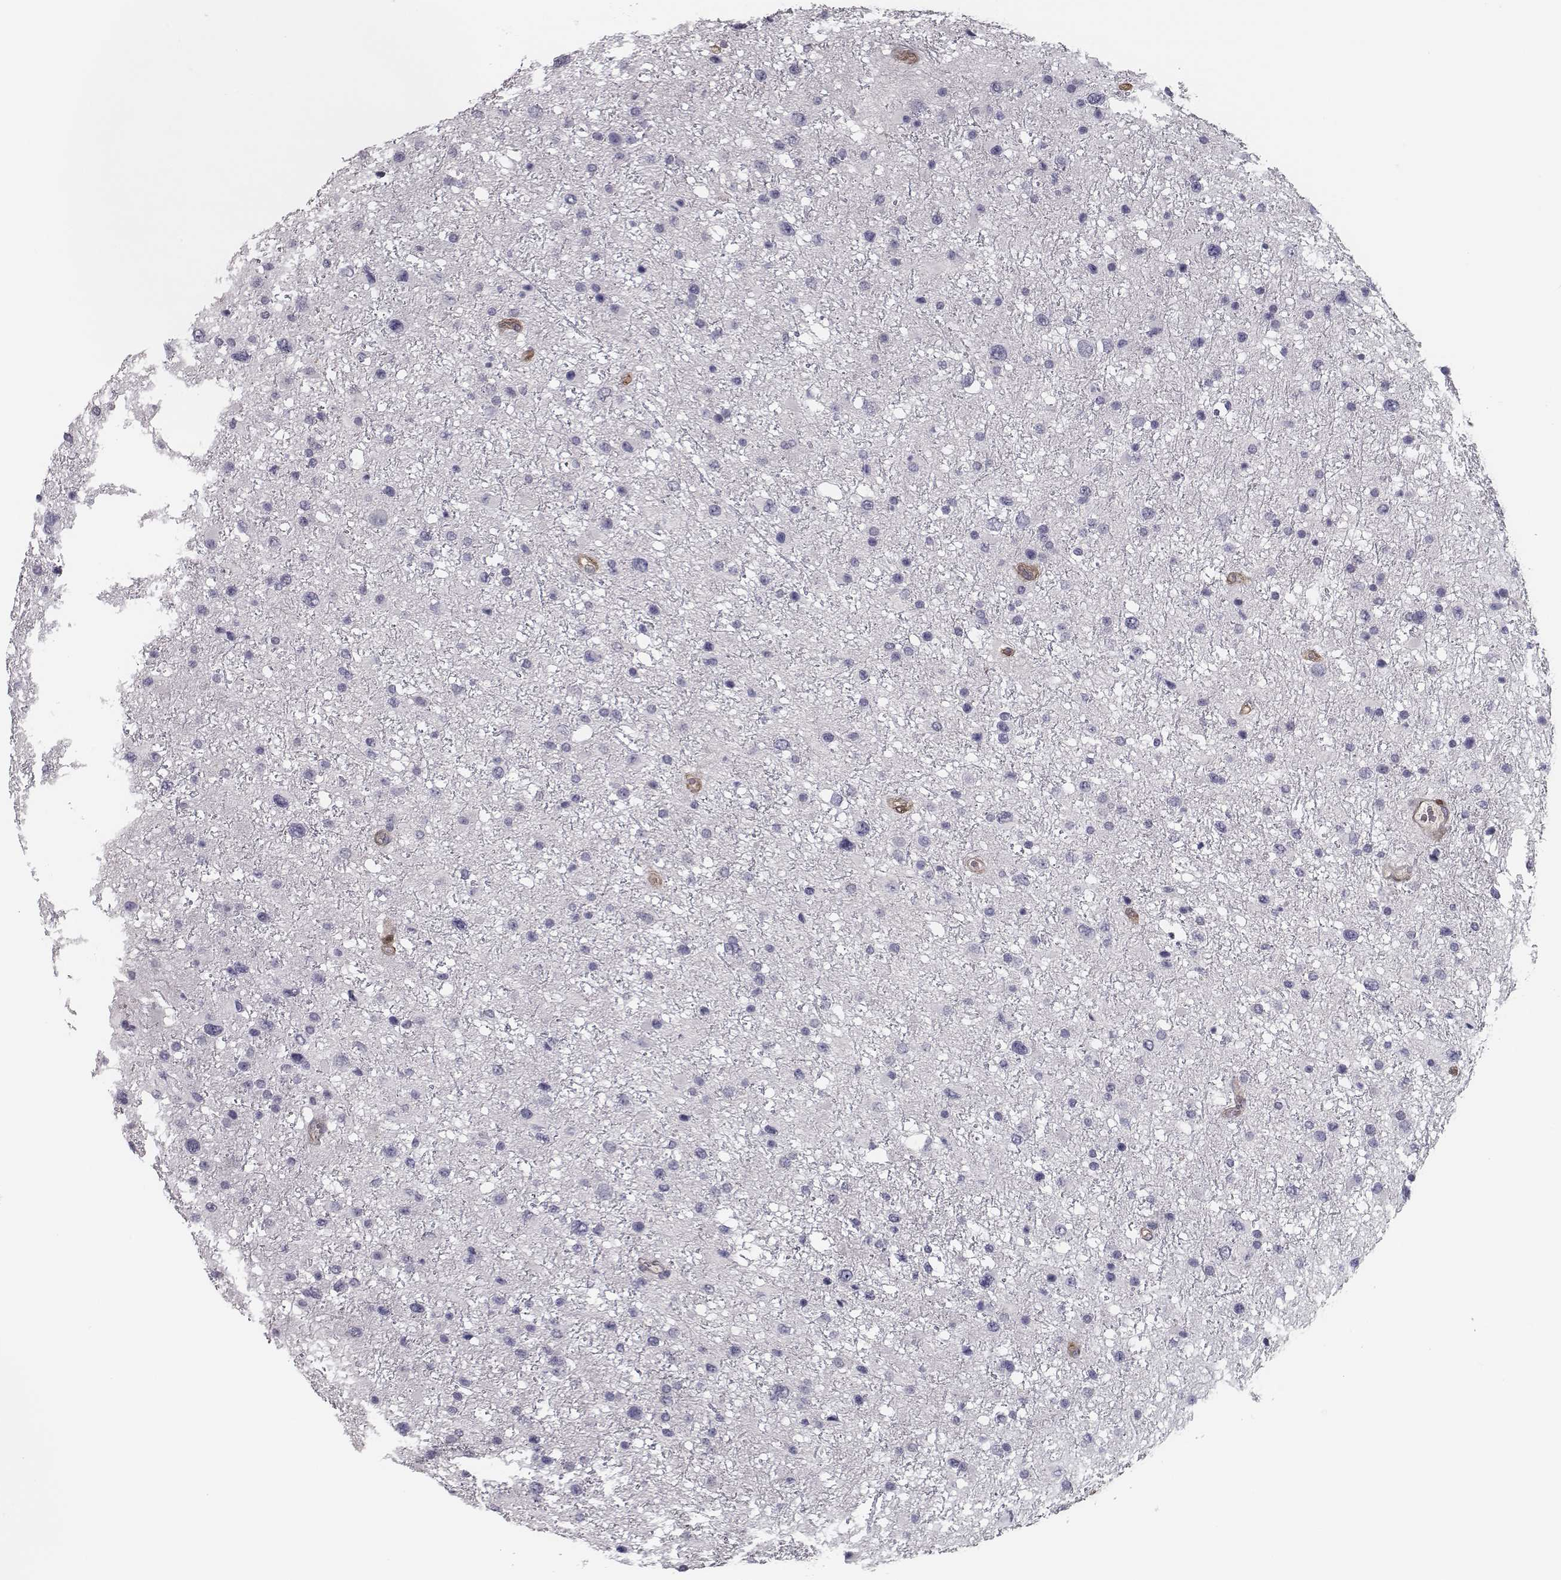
{"staining": {"intensity": "negative", "quantity": "none", "location": "none"}, "tissue": "glioma", "cell_type": "Tumor cells", "image_type": "cancer", "snomed": [{"axis": "morphology", "description": "Glioma, malignant, Low grade"}, {"axis": "topography", "description": "Brain"}], "caption": "The image displays no significant positivity in tumor cells of glioma.", "gene": "ISYNA1", "patient": {"sex": "female", "age": 32}}